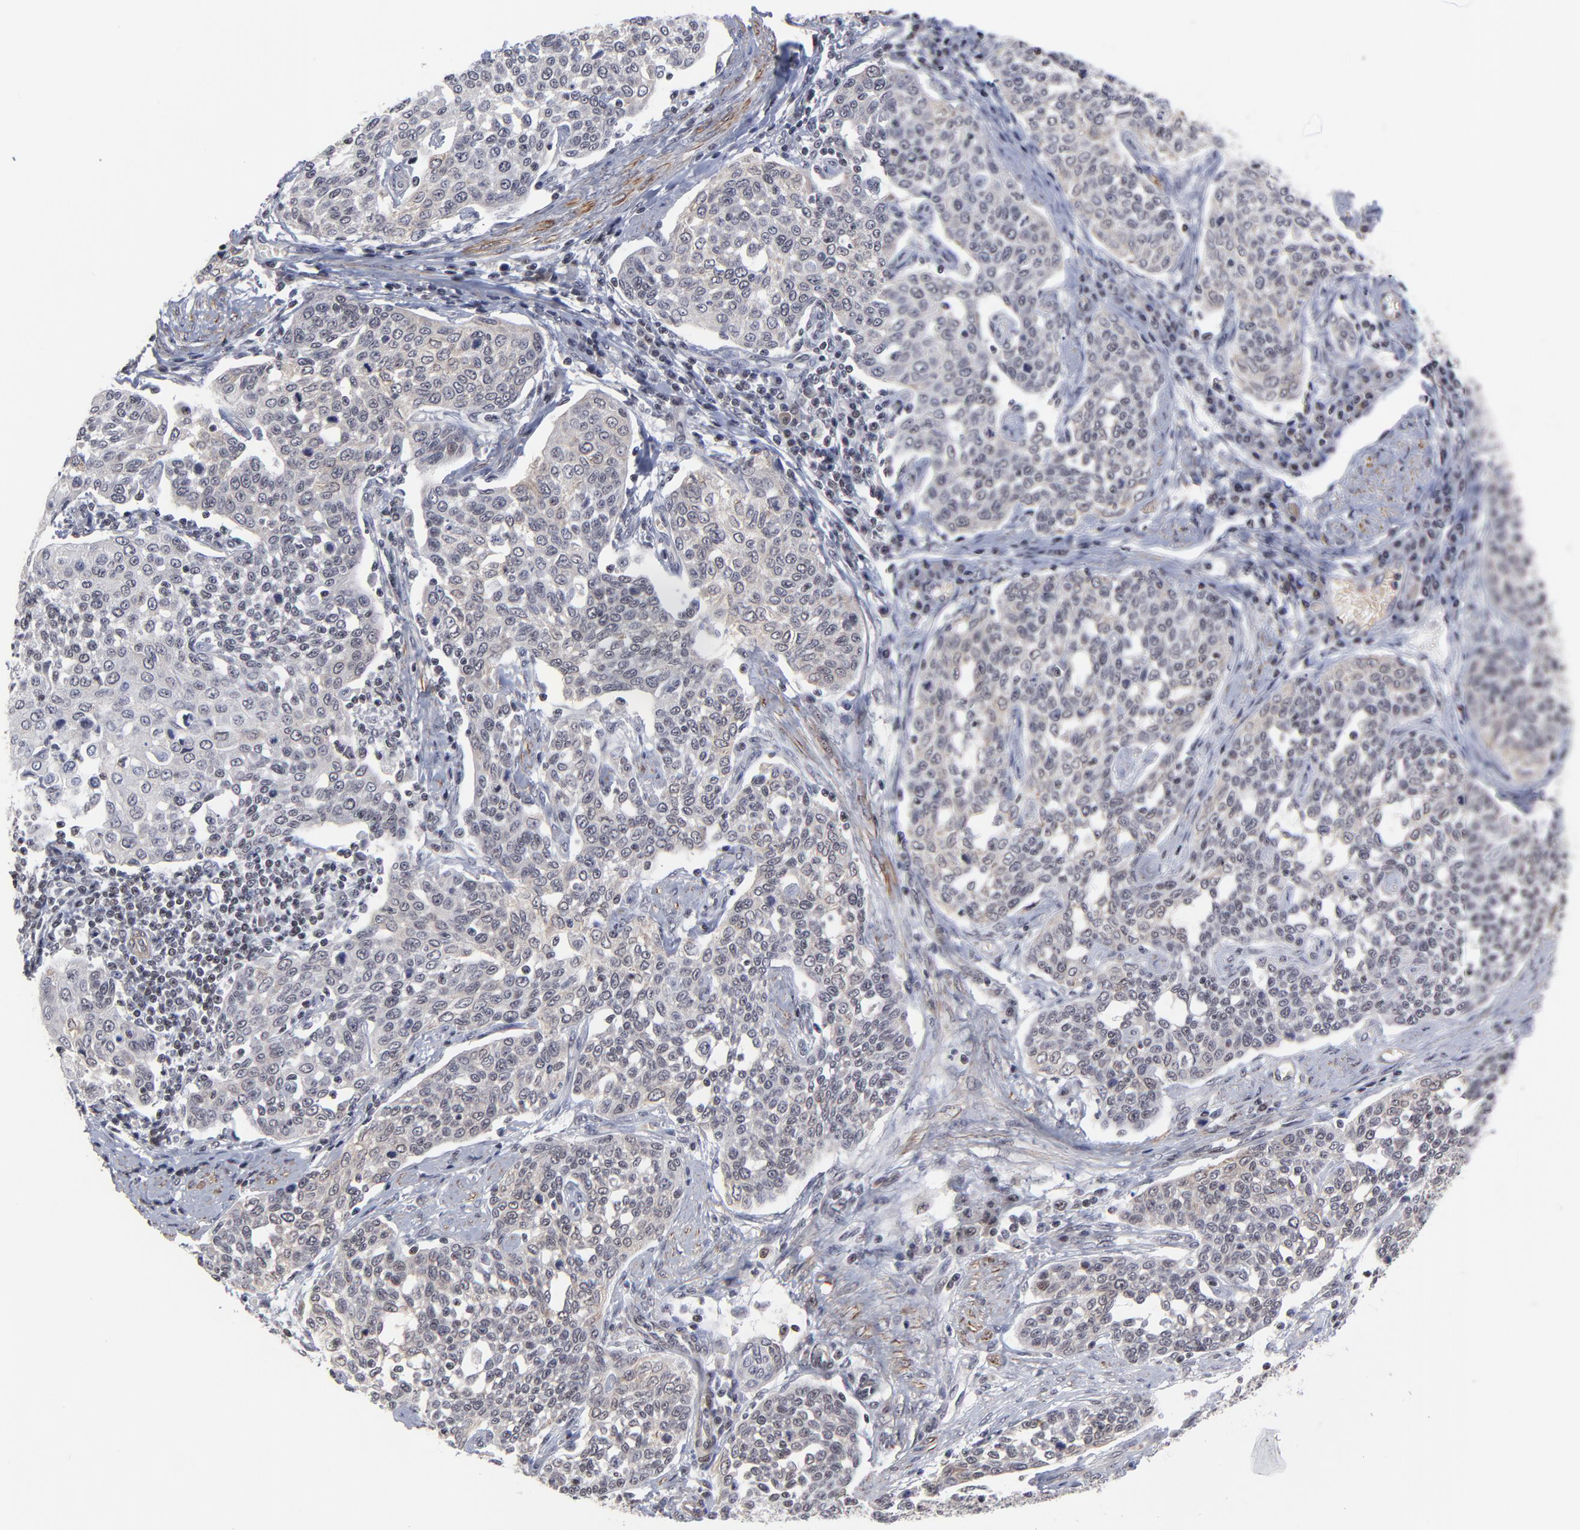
{"staining": {"intensity": "negative", "quantity": "none", "location": "none"}, "tissue": "cervical cancer", "cell_type": "Tumor cells", "image_type": "cancer", "snomed": [{"axis": "morphology", "description": "Squamous cell carcinoma, NOS"}, {"axis": "topography", "description": "Cervix"}], "caption": "Image shows no significant protein staining in tumor cells of cervical cancer.", "gene": "CTCF", "patient": {"sex": "female", "age": 34}}